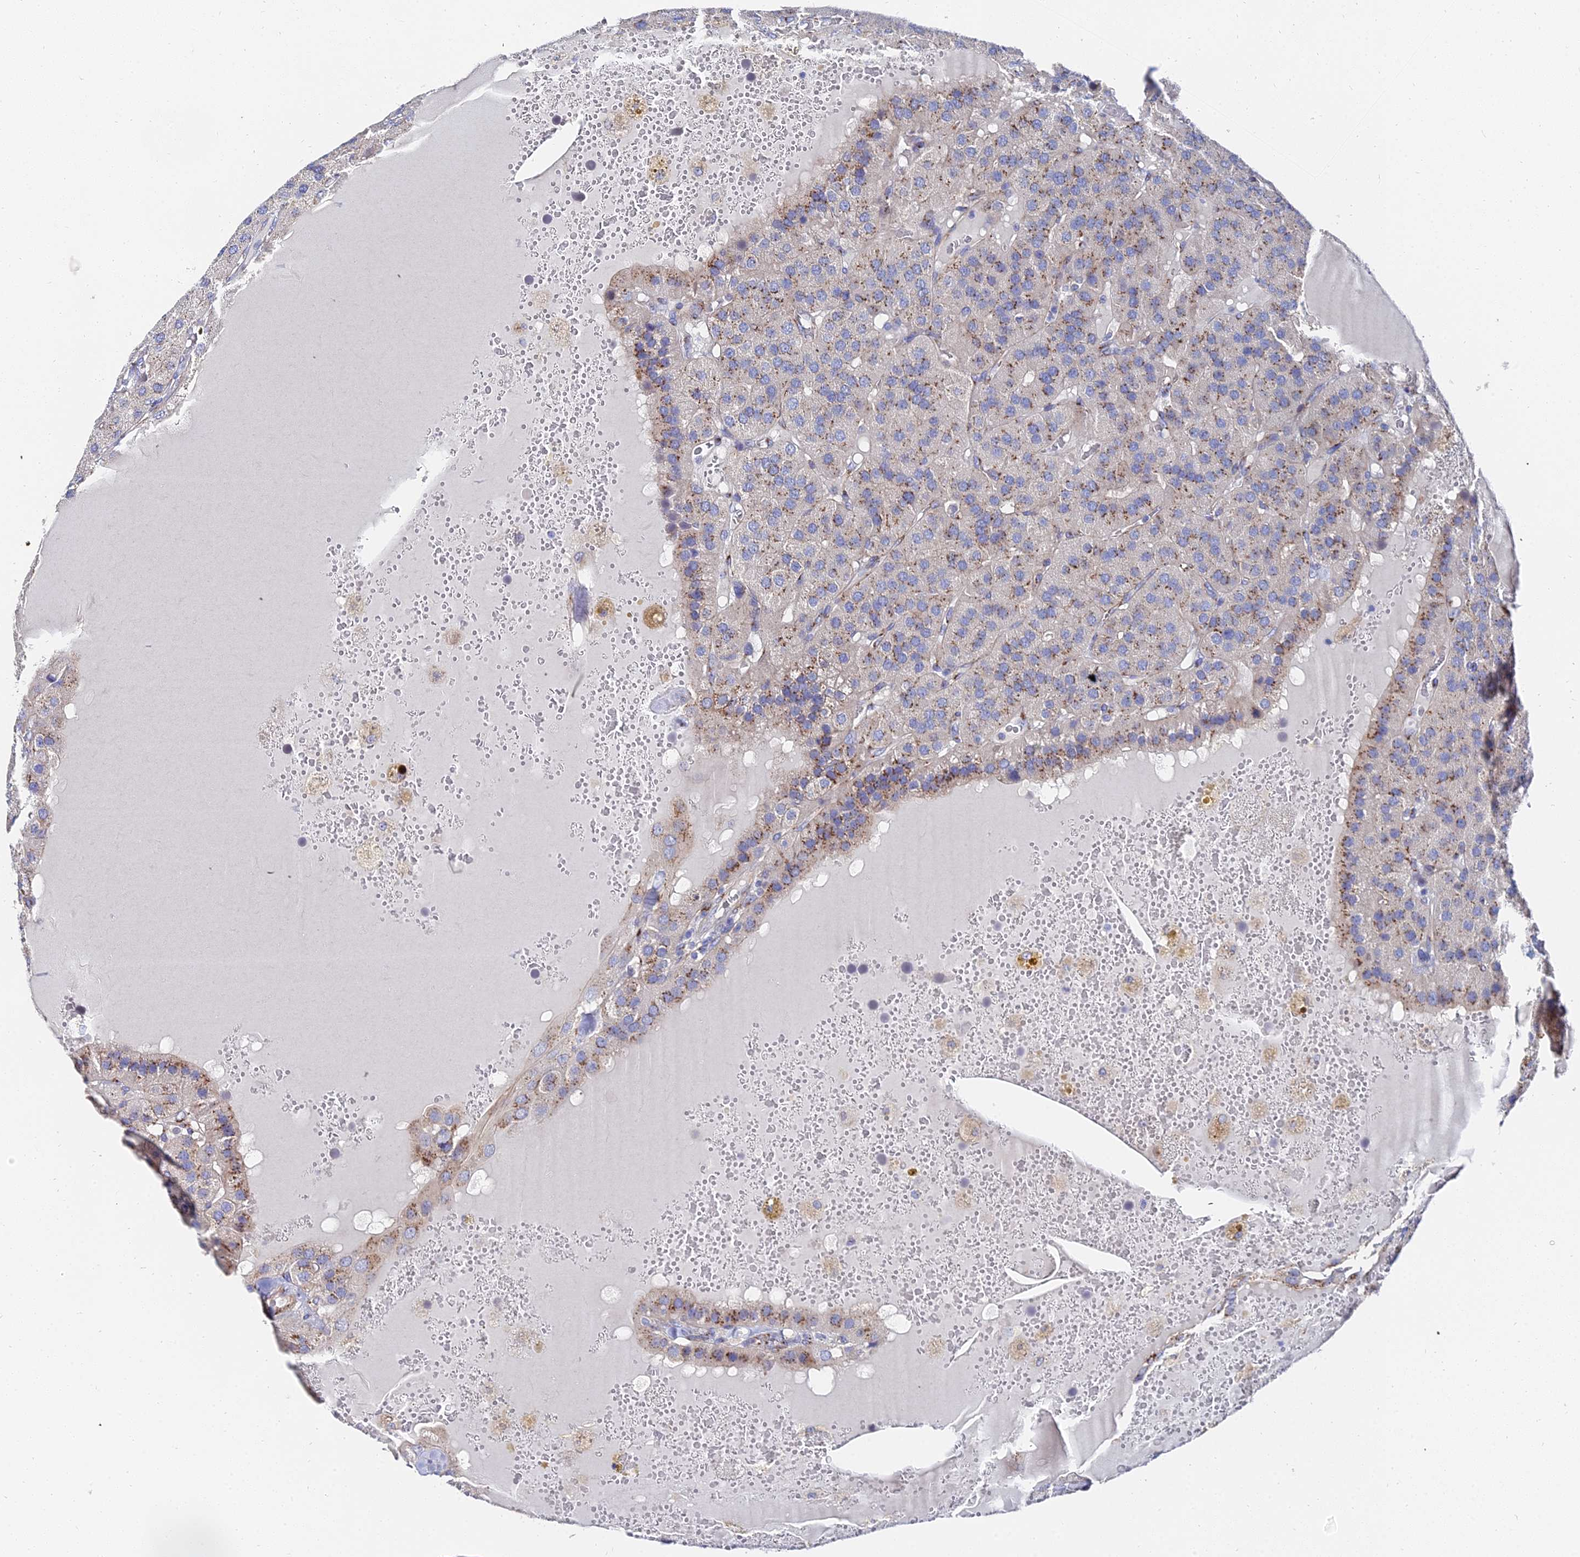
{"staining": {"intensity": "moderate", "quantity": "25%-75%", "location": "cytoplasmic/membranous"}, "tissue": "parathyroid gland", "cell_type": "Glandular cells", "image_type": "normal", "snomed": [{"axis": "morphology", "description": "Normal tissue, NOS"}, {"axis": "morphology", "description": "Adenoma, NOS"}, {"axis": "topography", "description": "Parathyroid gland"}], "caption": "This histopathology image shows IHC staining of normal parathyroid gland, with medium moderate cytoplasmic/membranous staining in about 25%-75% of glandular cells.", "gene": "BORCS8", "patient": {"sex": "female", "age": 86}}